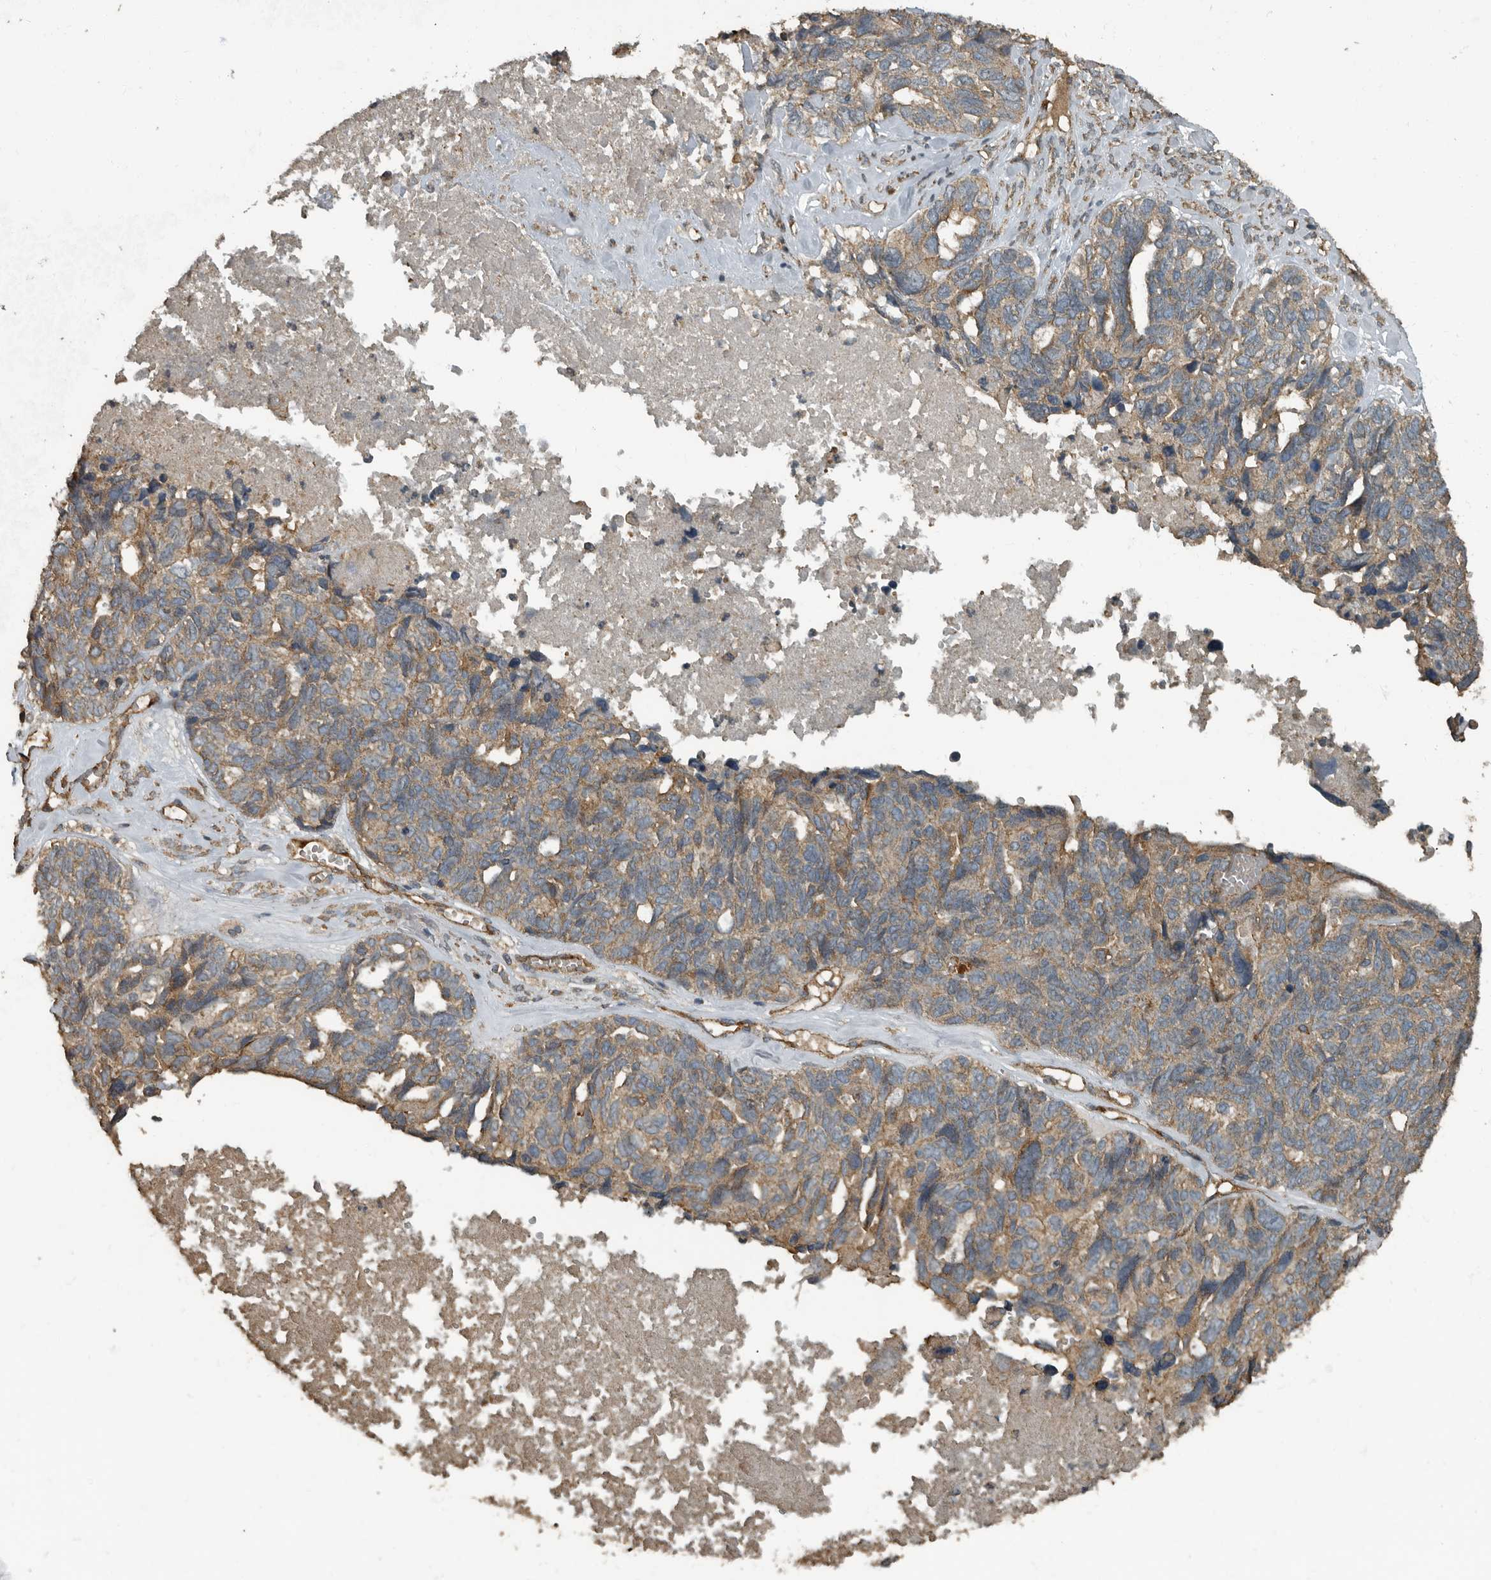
{"staining": {"intensity": "weak", "quantity": ">75%", "location": "cytoplasmic/membranous"}, "tissue": "ovarian cancer", "cell_type": "Tumor cells", "image_type": "cancer", "snomed": [{"axis": "morphology", "description": "Cystadenocarcinoma, serous, NOS"}, {"axis": "topography", "description": "Ovary"}], "caption": "This is a micrograph of IHC staining of ovarian cancer (serous cystadenocarcinoma), which shows weak positivity in the cytoplasmic/membranous of tumor cells.", "gene": "IL15RA", "patient": {"sex": "female", "age": 79}}